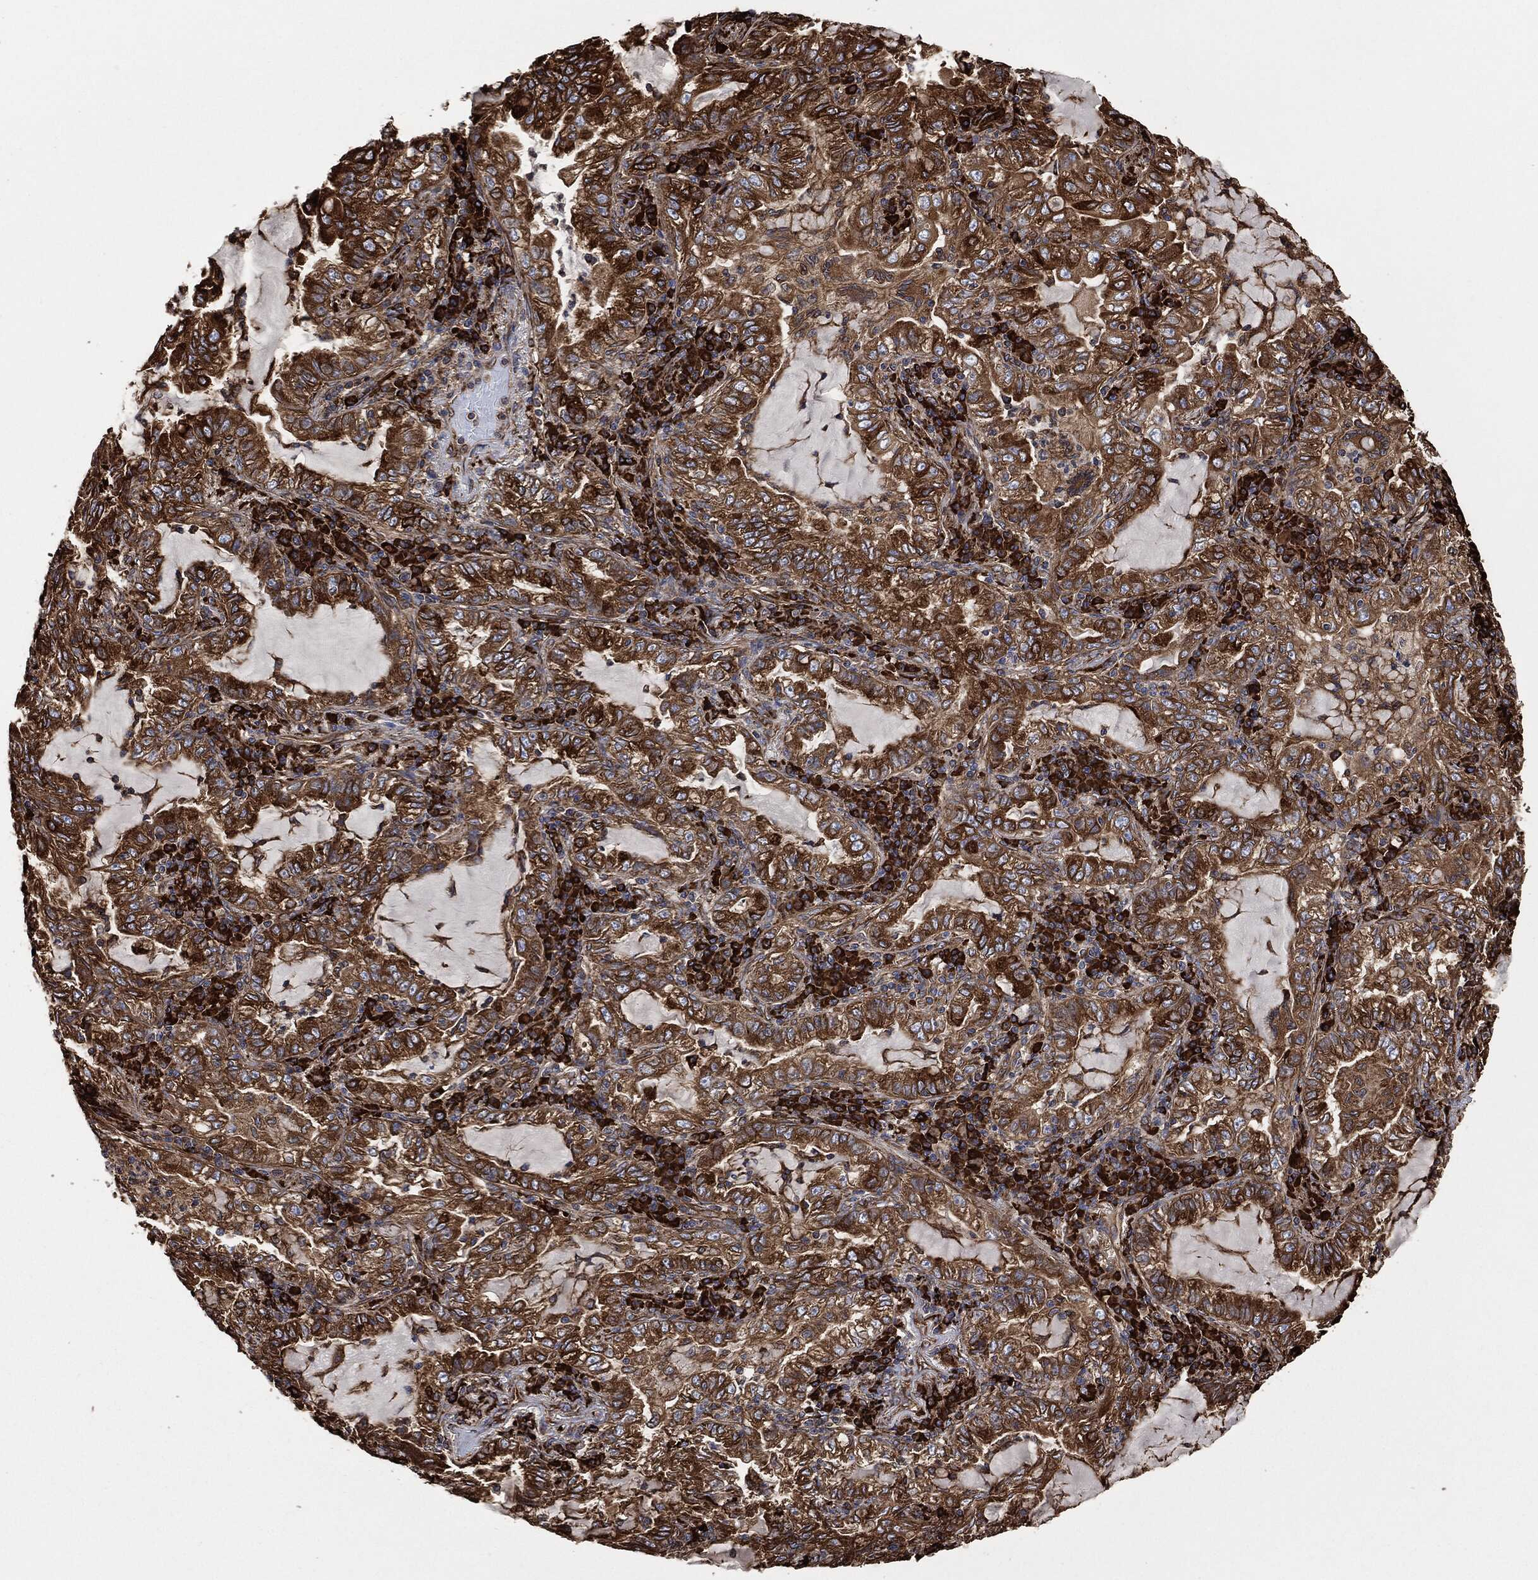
{"staining": {"intensity": "moderate", "quantity": ">75%", "location": "cytoplasmic/membranous"}, "tissue": "lung cancer", "cell_type": "Tumor cells", "image_type": "cancer", "snomed": [{"axis": "morphology", "description": "Adenocarcinoma, NOS"}, {"axis": "topography", "description": "Lung"}], "caption": "Immunohistochemistry (IHC) micrograph of human lung cancer (adenocarcinoma) stained for a protein (brown), which reveals medium levels of moderate cytoplasmic/membranous expression in approximately >75% of tumor cells.", "gene": "AMFR", "patient": {"sex": "female", "age": 73}}